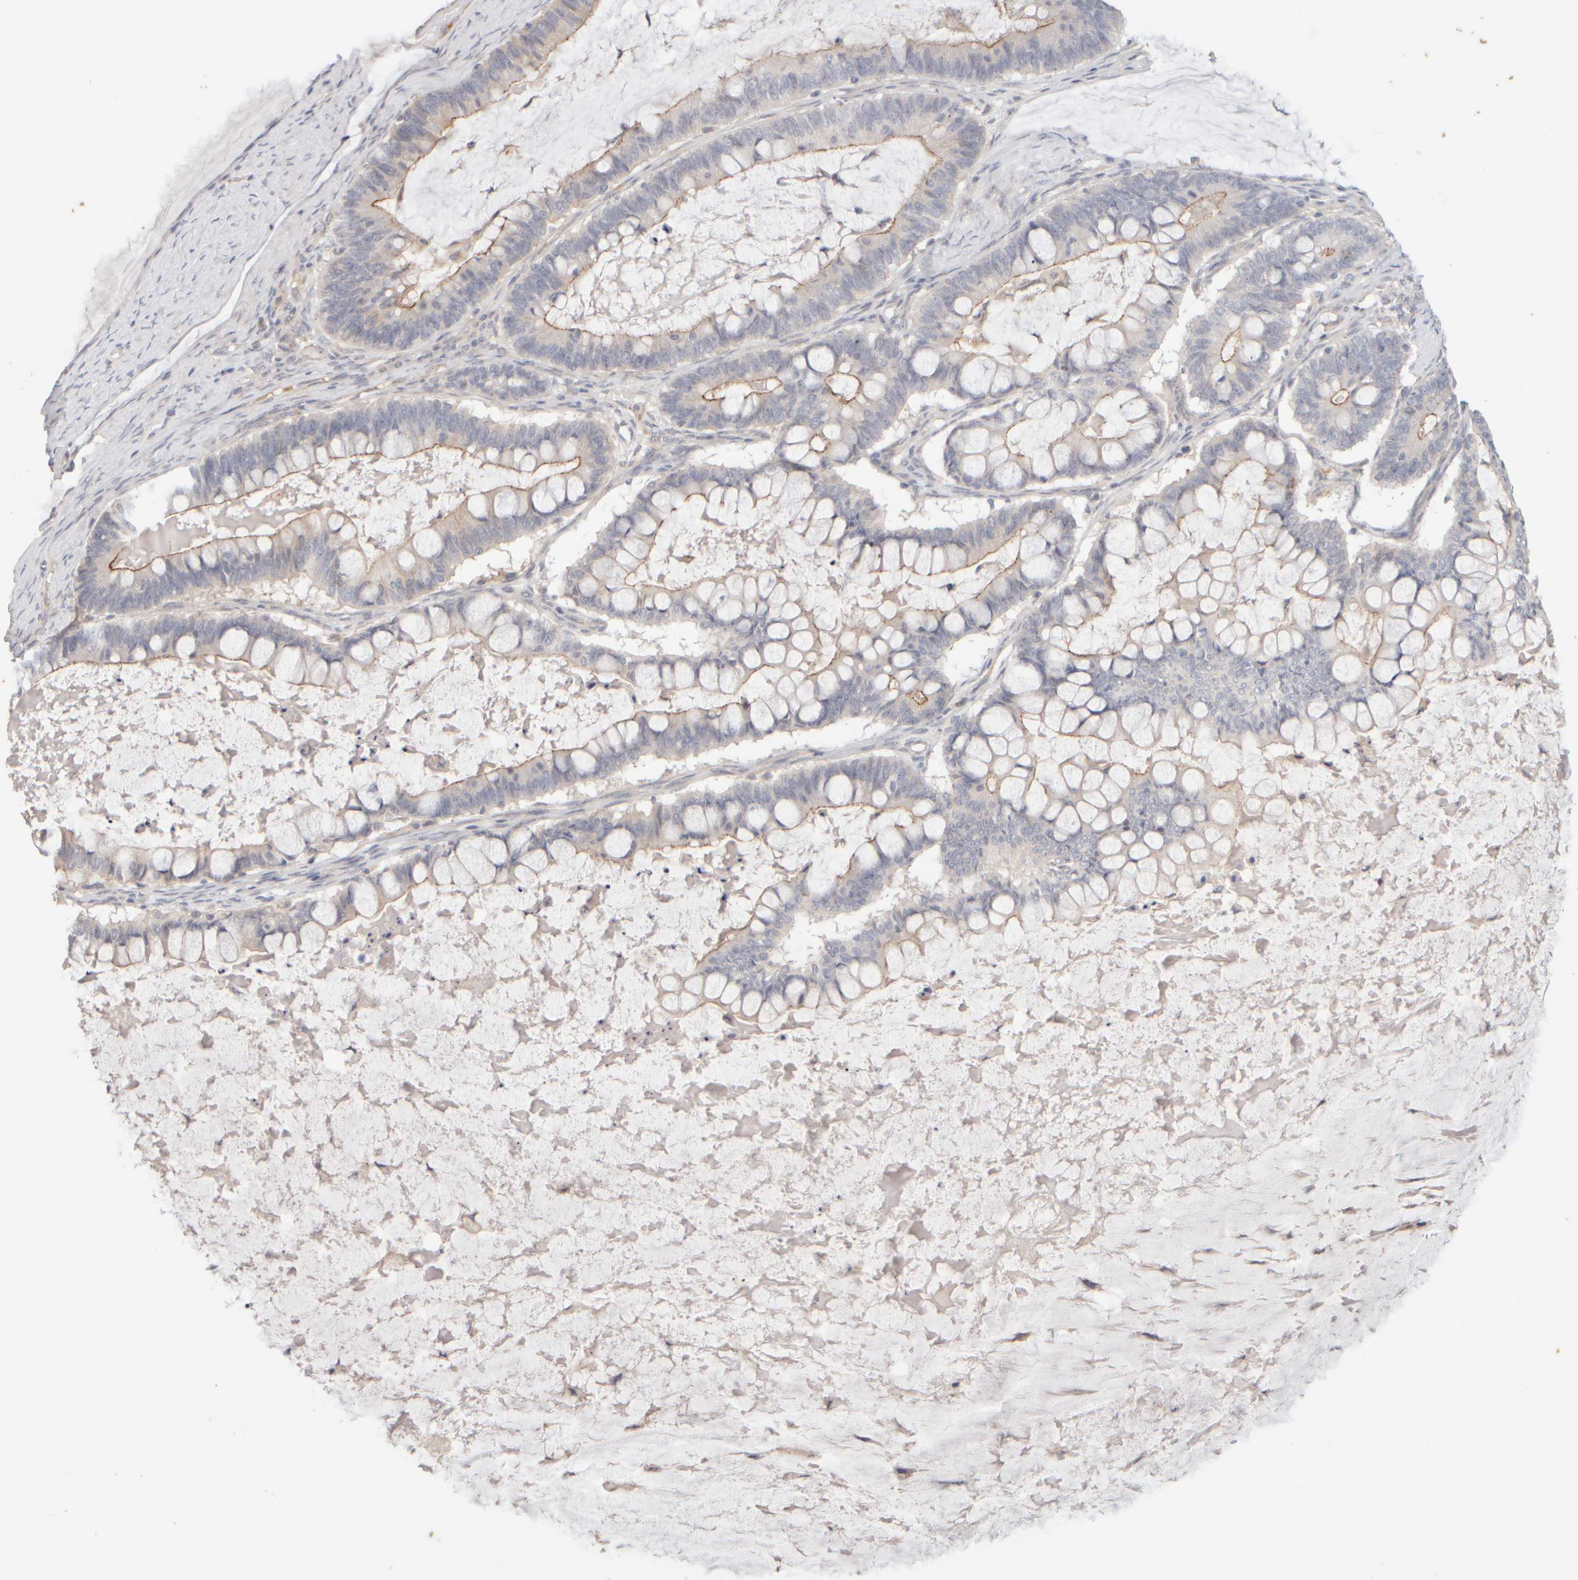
{"staining": {"intensity": "negative", "quantity": "none", "location": "none"}, "tissue": "ovarian cancer", "cell_type": "Tumor cells", "image_type": "cancer", "snomed": [{"axis": "morphology", "description": "Cystadenocarcinoma, mucinous, NOS"}, {"axis": "topography", "description": "Ovary"}], "caption": "DAB immunohistochemical staining of human ovarian cancer demonstrates no significant positivity in tumor cells.", "gene": "GOPC", "patient": {"sex": "female", "age": 61}}